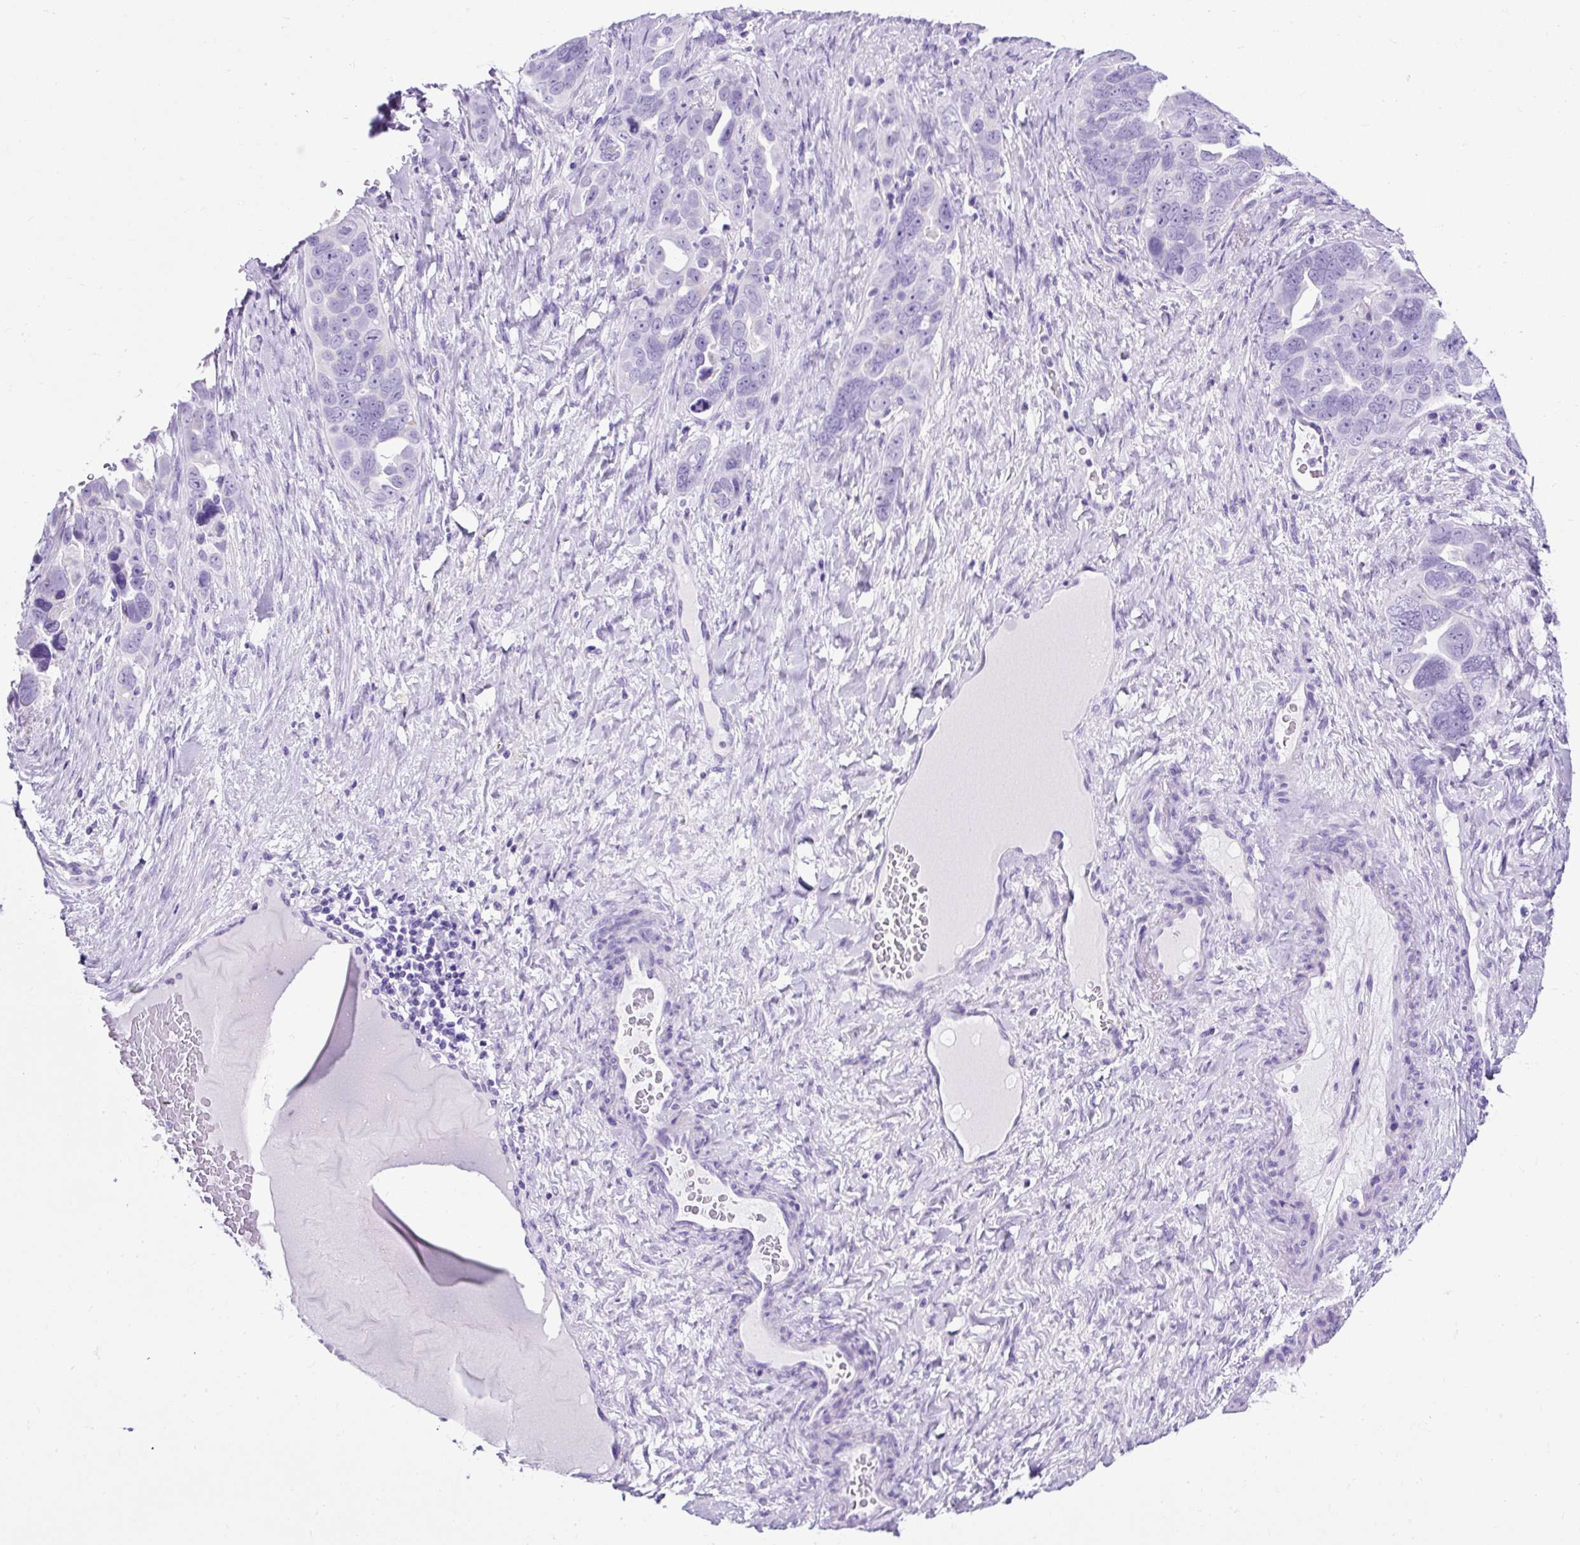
{"staining": {"intensity": "negative", "quantity": "none", "location": "none"}, "tissue": "ovarian cancer", "cell_type": "Tumor cells", "image_type": "cancer", "snomed": [{"axis": "morphology", "description": "Cystadenocarcinoma, serous, NOS"}, {"axis": "topography", "description": "Ovary"}], "caption": "Immunohistochemistry (IHC) of human ovarian serous cystadenocarcinoma shows no staining in tumor cells.", "gene": "KRT12", "patient": {"sex": "female", "age": 63}}